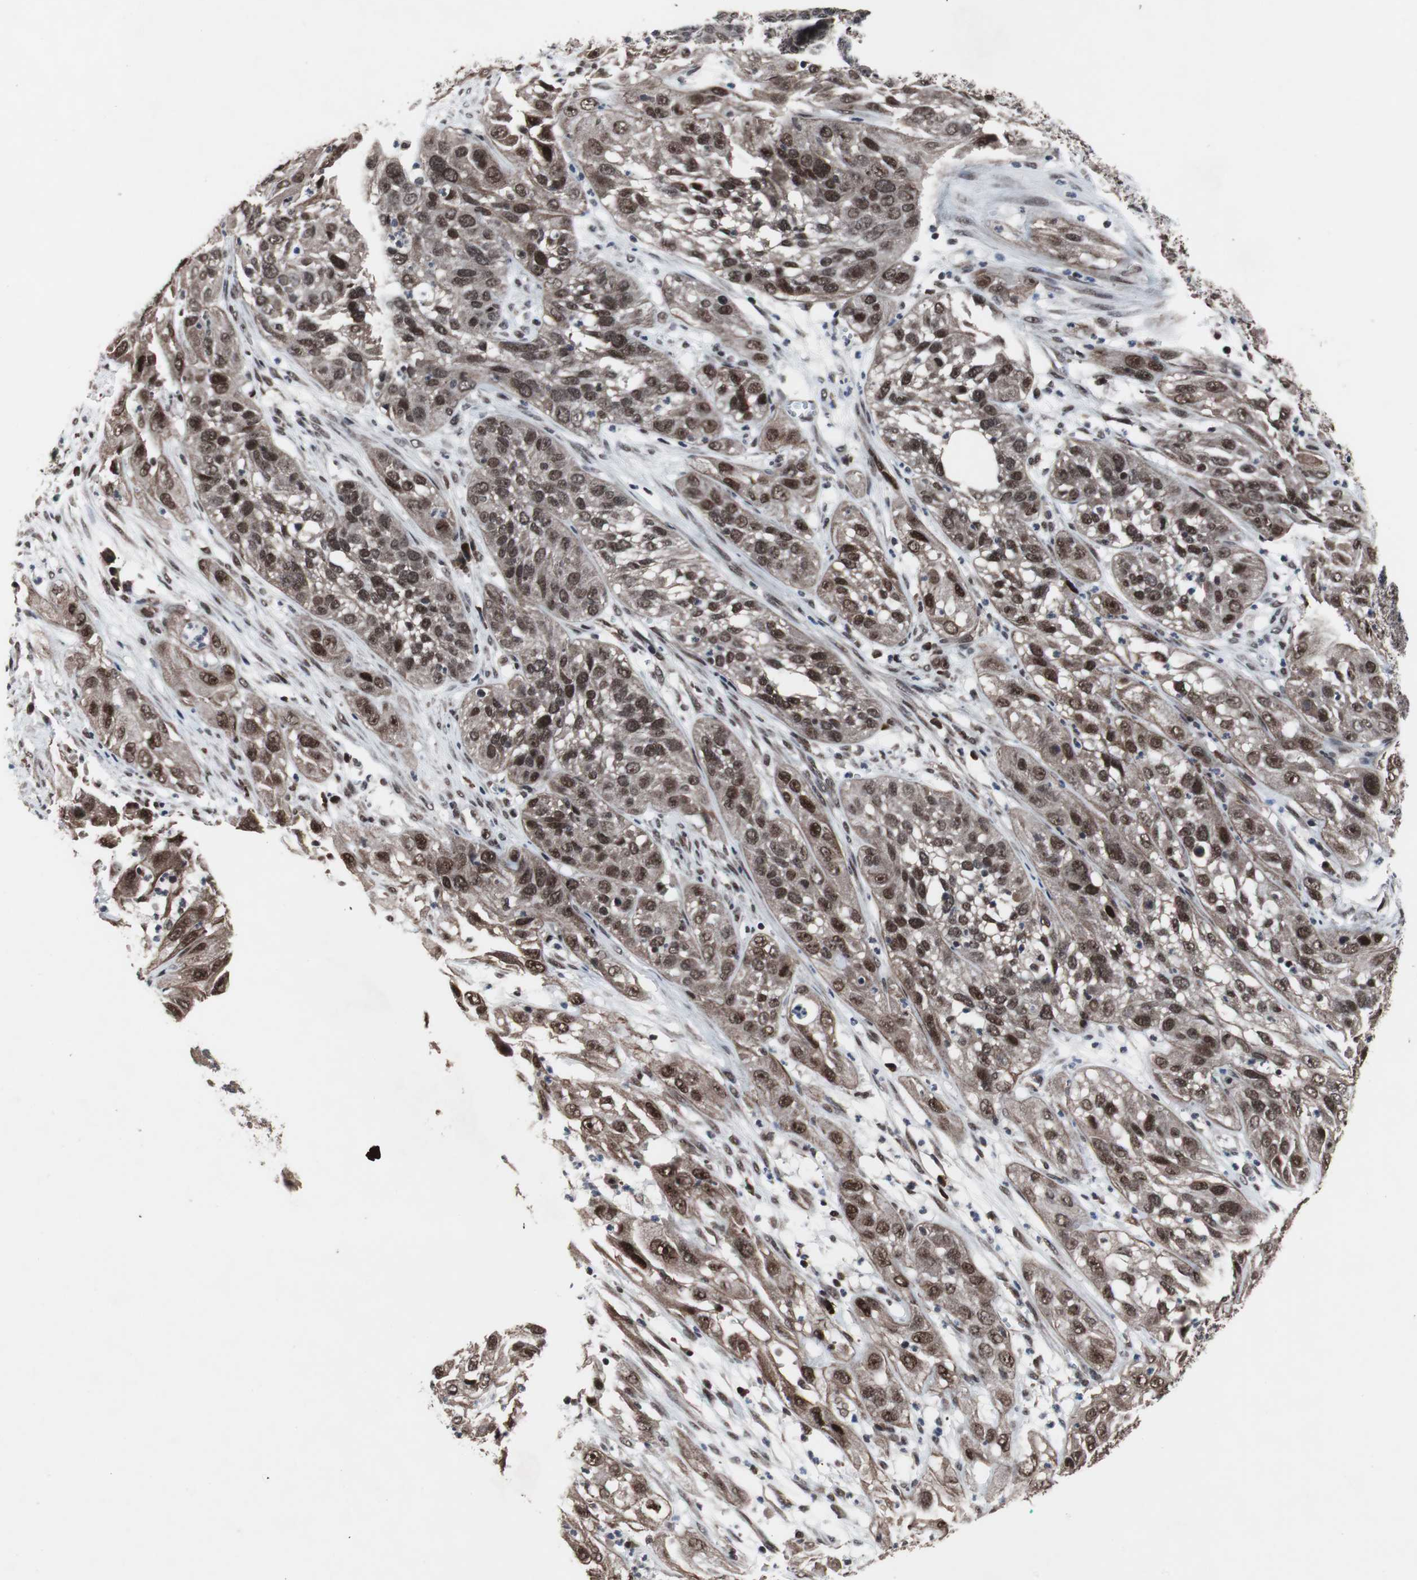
{"staining": {"intensity": "strong", "quantity": ">75%", "location": "cytoplasmic/membranous,nuclear"}, "tissue": "cervical cancer", "cell_type": "Tumor cells", "image_type": "cancer", "snomed": [{"axis": "morphology", "description": "Squamous cell carcinoma, NOS"}, {"axis": "topography", "description": "Cervix"}], "caption": "Cervical squamous cell carcinoma was stained to show a protein in brown. There is high levels of strong cytoplasmic/membranous and nuclear positivity in approximately >75% of tumor cells. Immunohistochemistry (ihc) stains the protein of interest in brown and the nuclei are stained blue.", "gene": "GTF2F2", "patient": {"sex": "female", "age": 32}}